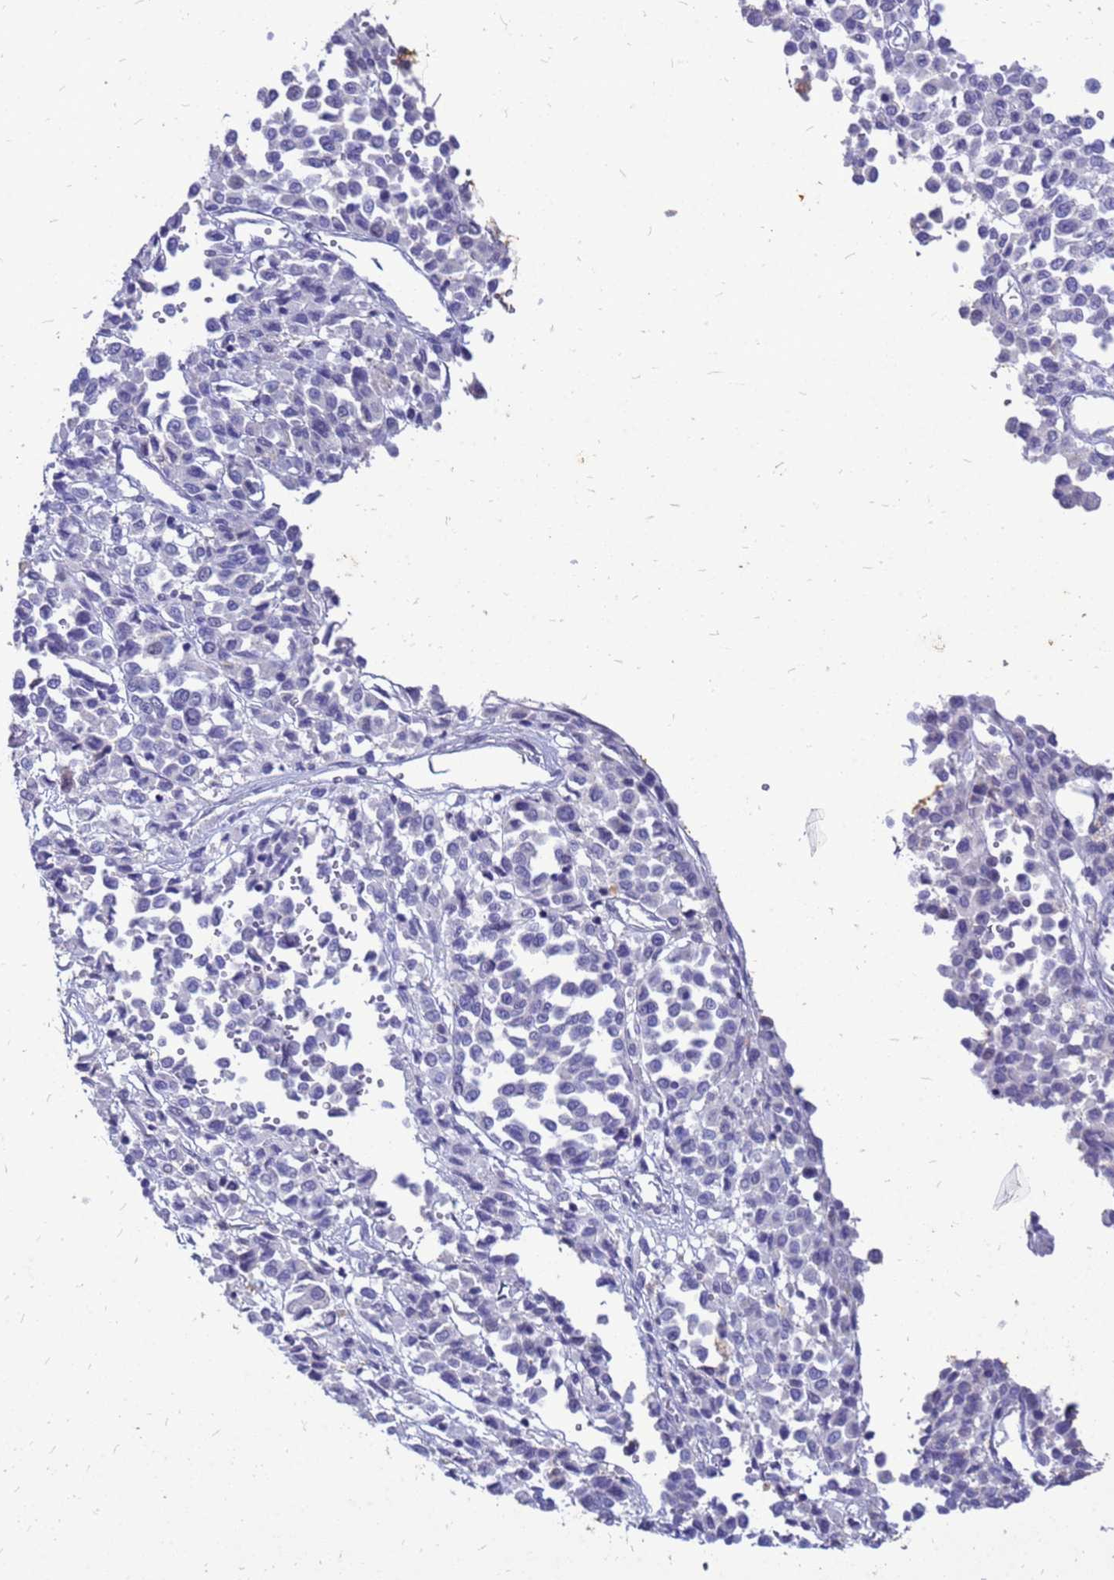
{"staining": {"intensity": "negative", "quantity": "none", "location": "none"}, "tissue": "melanoma", "cell_type": "Tumor cells", "image_type": "cancer", "snomed": [{"axis": "morphology", "description": "Malignant melanoma, Metastatic site"}, {"axis": "topography", "description": "Pancreas"}], "caption": "Immunohistochemistry (IHC) photomicrograph of neoplastic tissue: melanoma stained with DAB exhibits no significant protein expression in tumor cells.", "gene": "AKR1C1", "patient": {"sex": "female", "age": 30}}